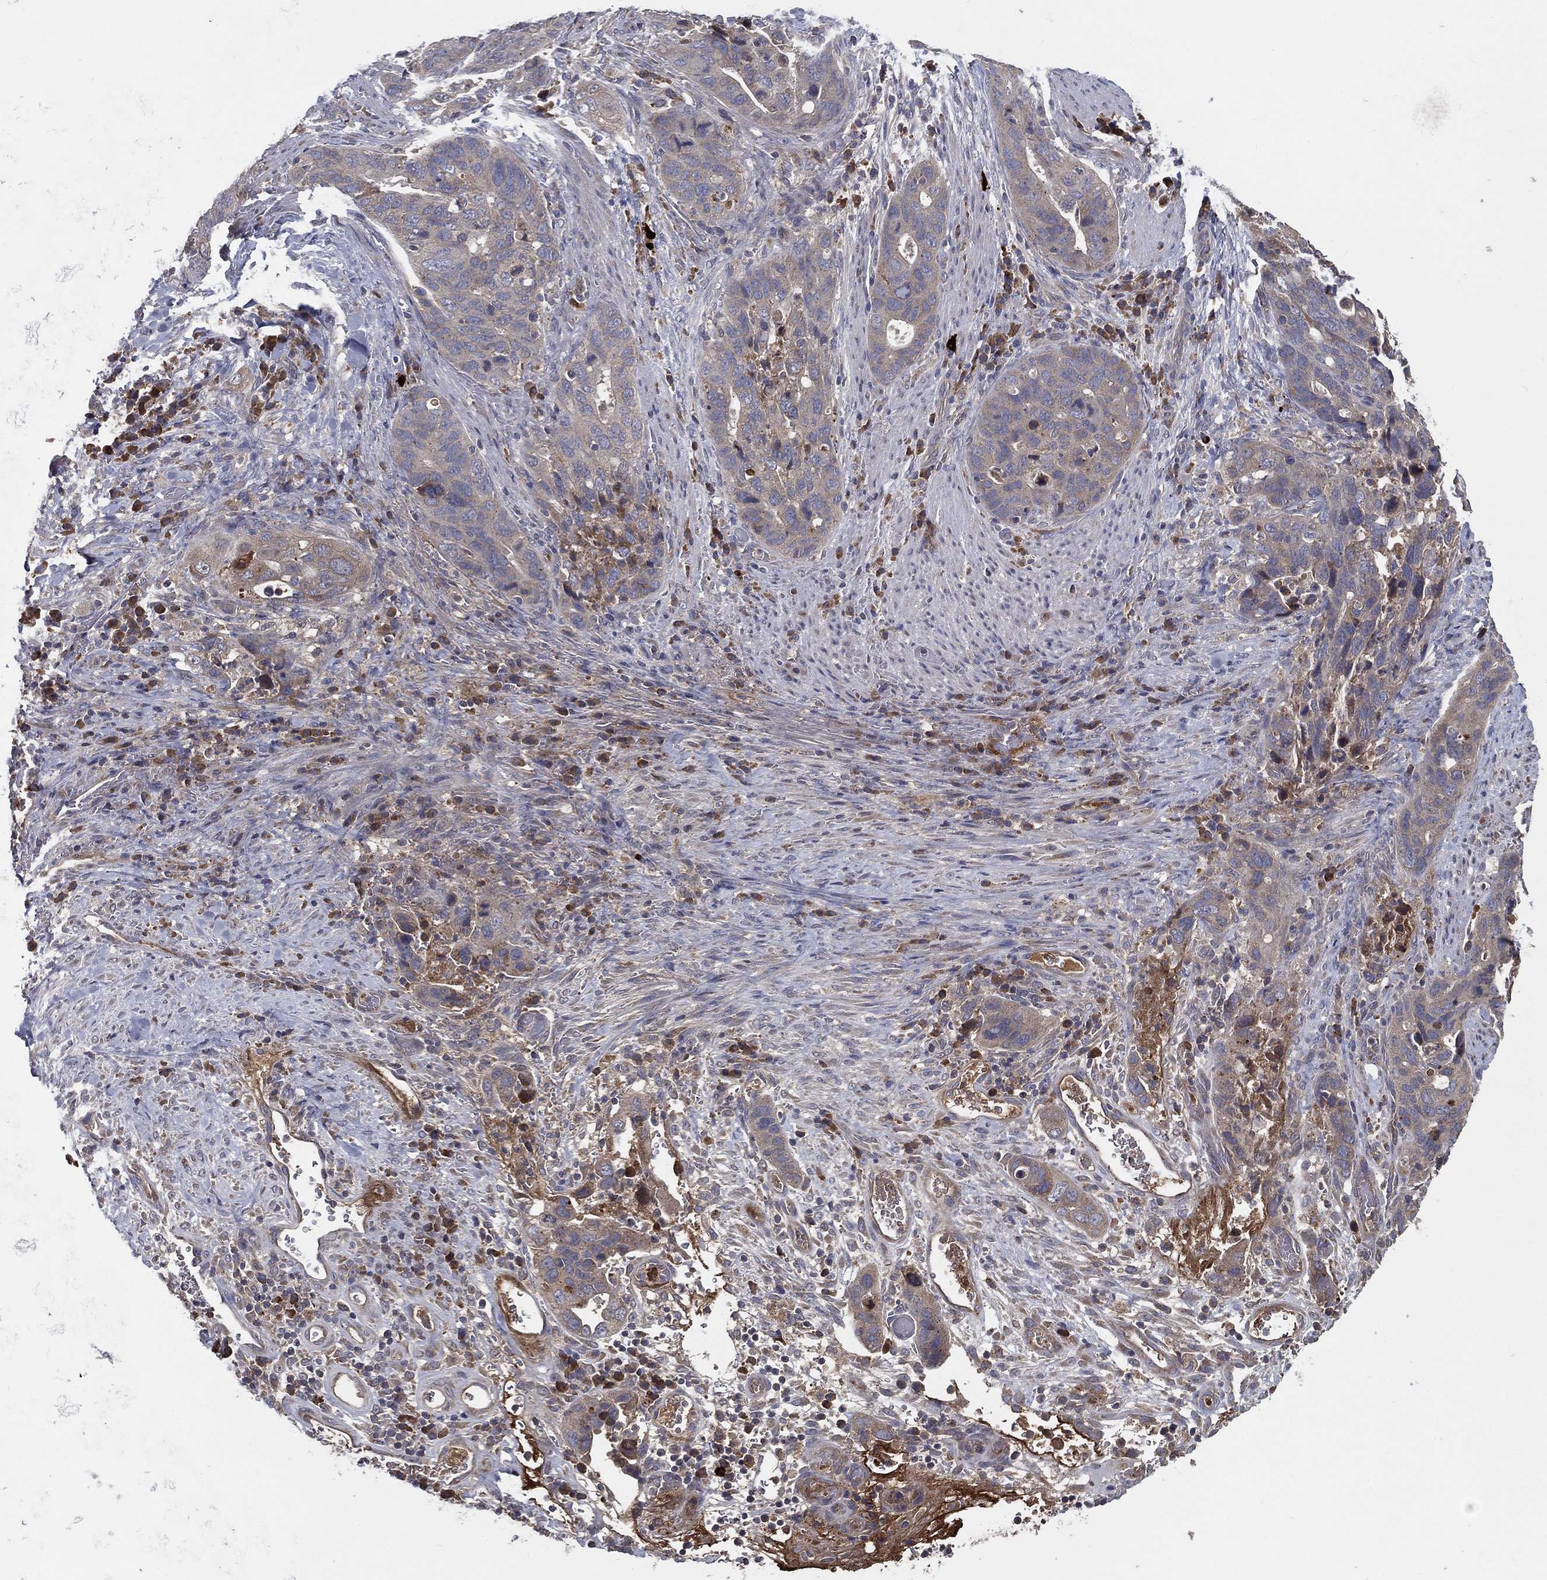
{"staining": {"intensity": "weak", "quantity": "<25%", "location": "cytoplasmic/membranous"}, "tissue": "stomach cancer", "cell_type": "Tumor cells", "image_type": "cancer", "snomed": [{"axis": "morphology", "description": "Adenocarcinoma, NOS"}, {"axis": "topography", "description": "Stomach"}], "caption": "Immunohistochemical staining of human stomach adenocarcinoma exhibits no significant expression in tumor cells.", "gene": "MT-ND1", "patient": {"sex": "male", "age": 54}}